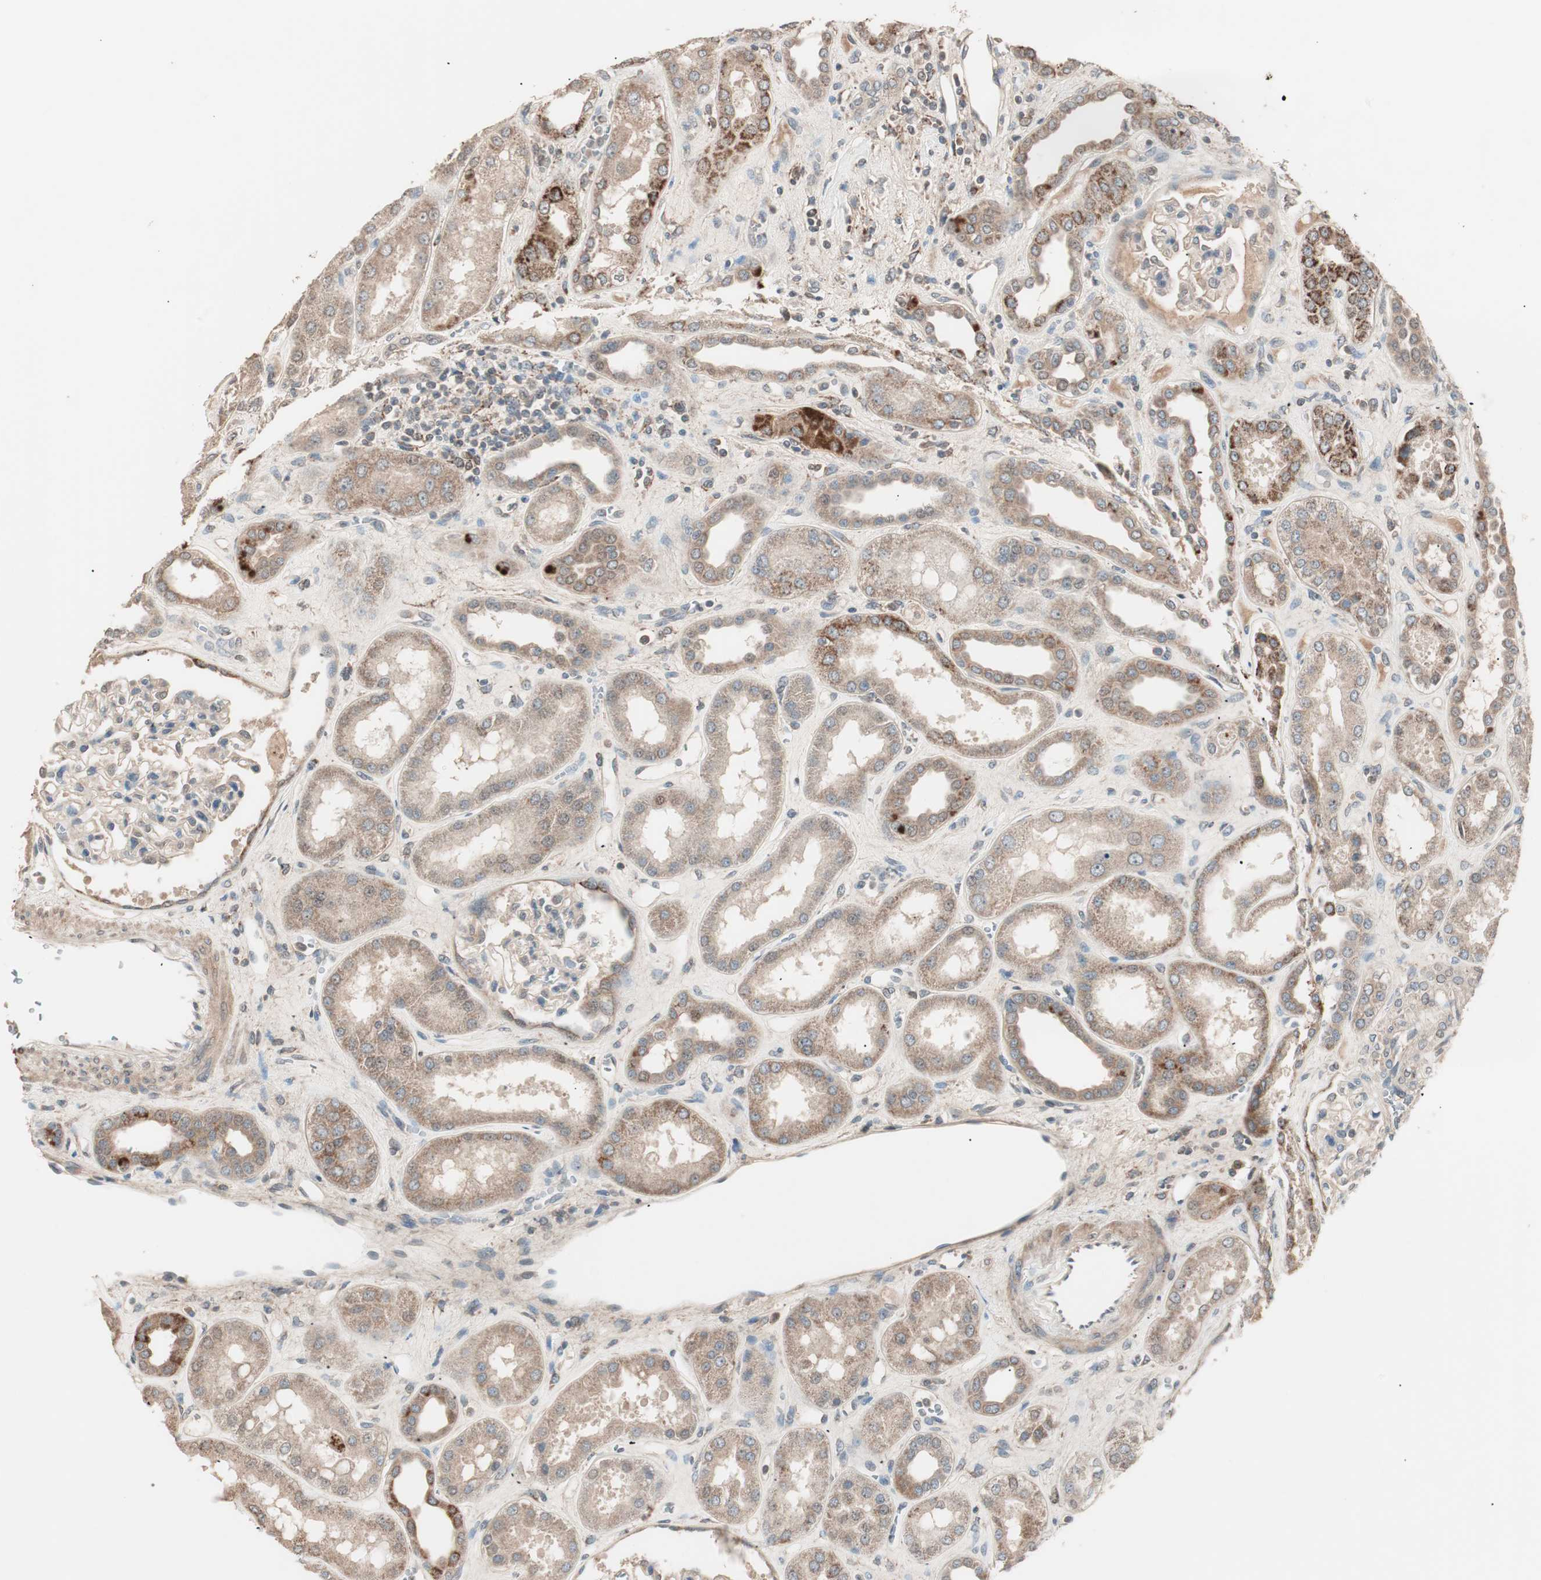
{"staining": {"intensity": "weak", "quantity": ">75%", "location": "cytoplasmic/membranous"}, "tissue": "kidney", "cell_type": "Cells in glomeruli", "image_type": "normal", "snomed": [{"axis": "morphology", "description": "Normal tissue, NOS"}, {"axis": "topography", "description": "Kidney"}], "caption": "A photomicrograph of human kidney stained for a protein displays weak cytoplasmic/membranous brown staining in cells in glomeruli. The staining was performed using DAB, with brown indicating positive protein expression. Nuclei are stained blue with hematoxylin.", "gene": "NFRKB", "patient": {"sex": "male", "age": 59}}